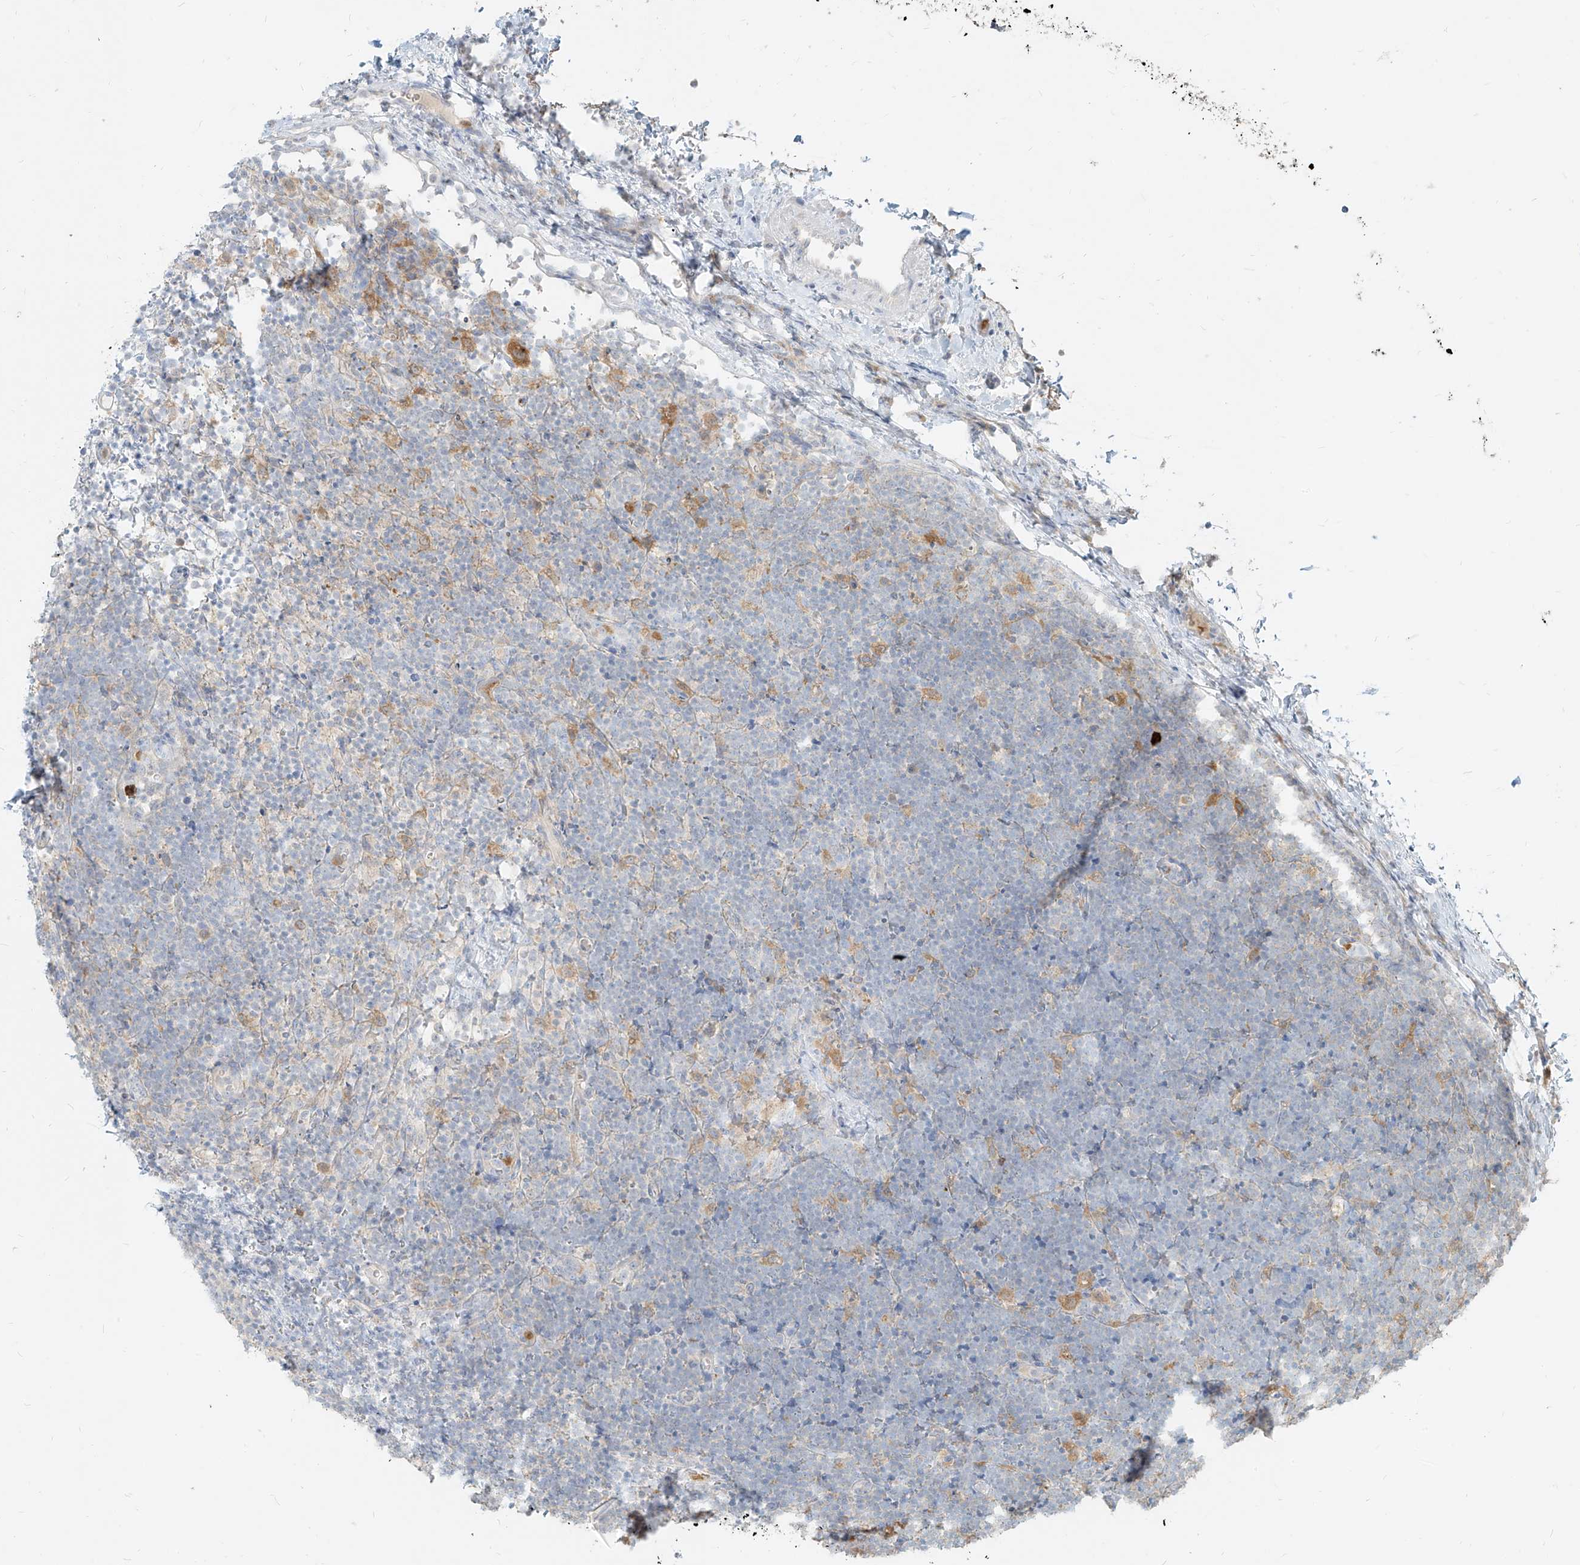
{"staining": {"intensity": "negative", "quantity": "none", "location": "none"}, "tissue": "lymphoma", "cell_type": "Tumor cells", "image_type": "cancer", "snomed": [{"axis": "morphology", "description": "Malignant lymphoma, non-Hodgkin's type, High grade"}, {"axis": "topography", "description": "Lymph node"}], "caption": "Immunohistochemistry micrograph of human malignant lymphoma, non-Hodgkin's type (high-grade) stained for a protein (brown), which reveals no positivity in tumor cells. The staining is performed using DAB brown chromogen with nuclei counter-stained in using hematoxylin.", "gene": "PGD", "patient": {"sex": "male", "age": 13}}